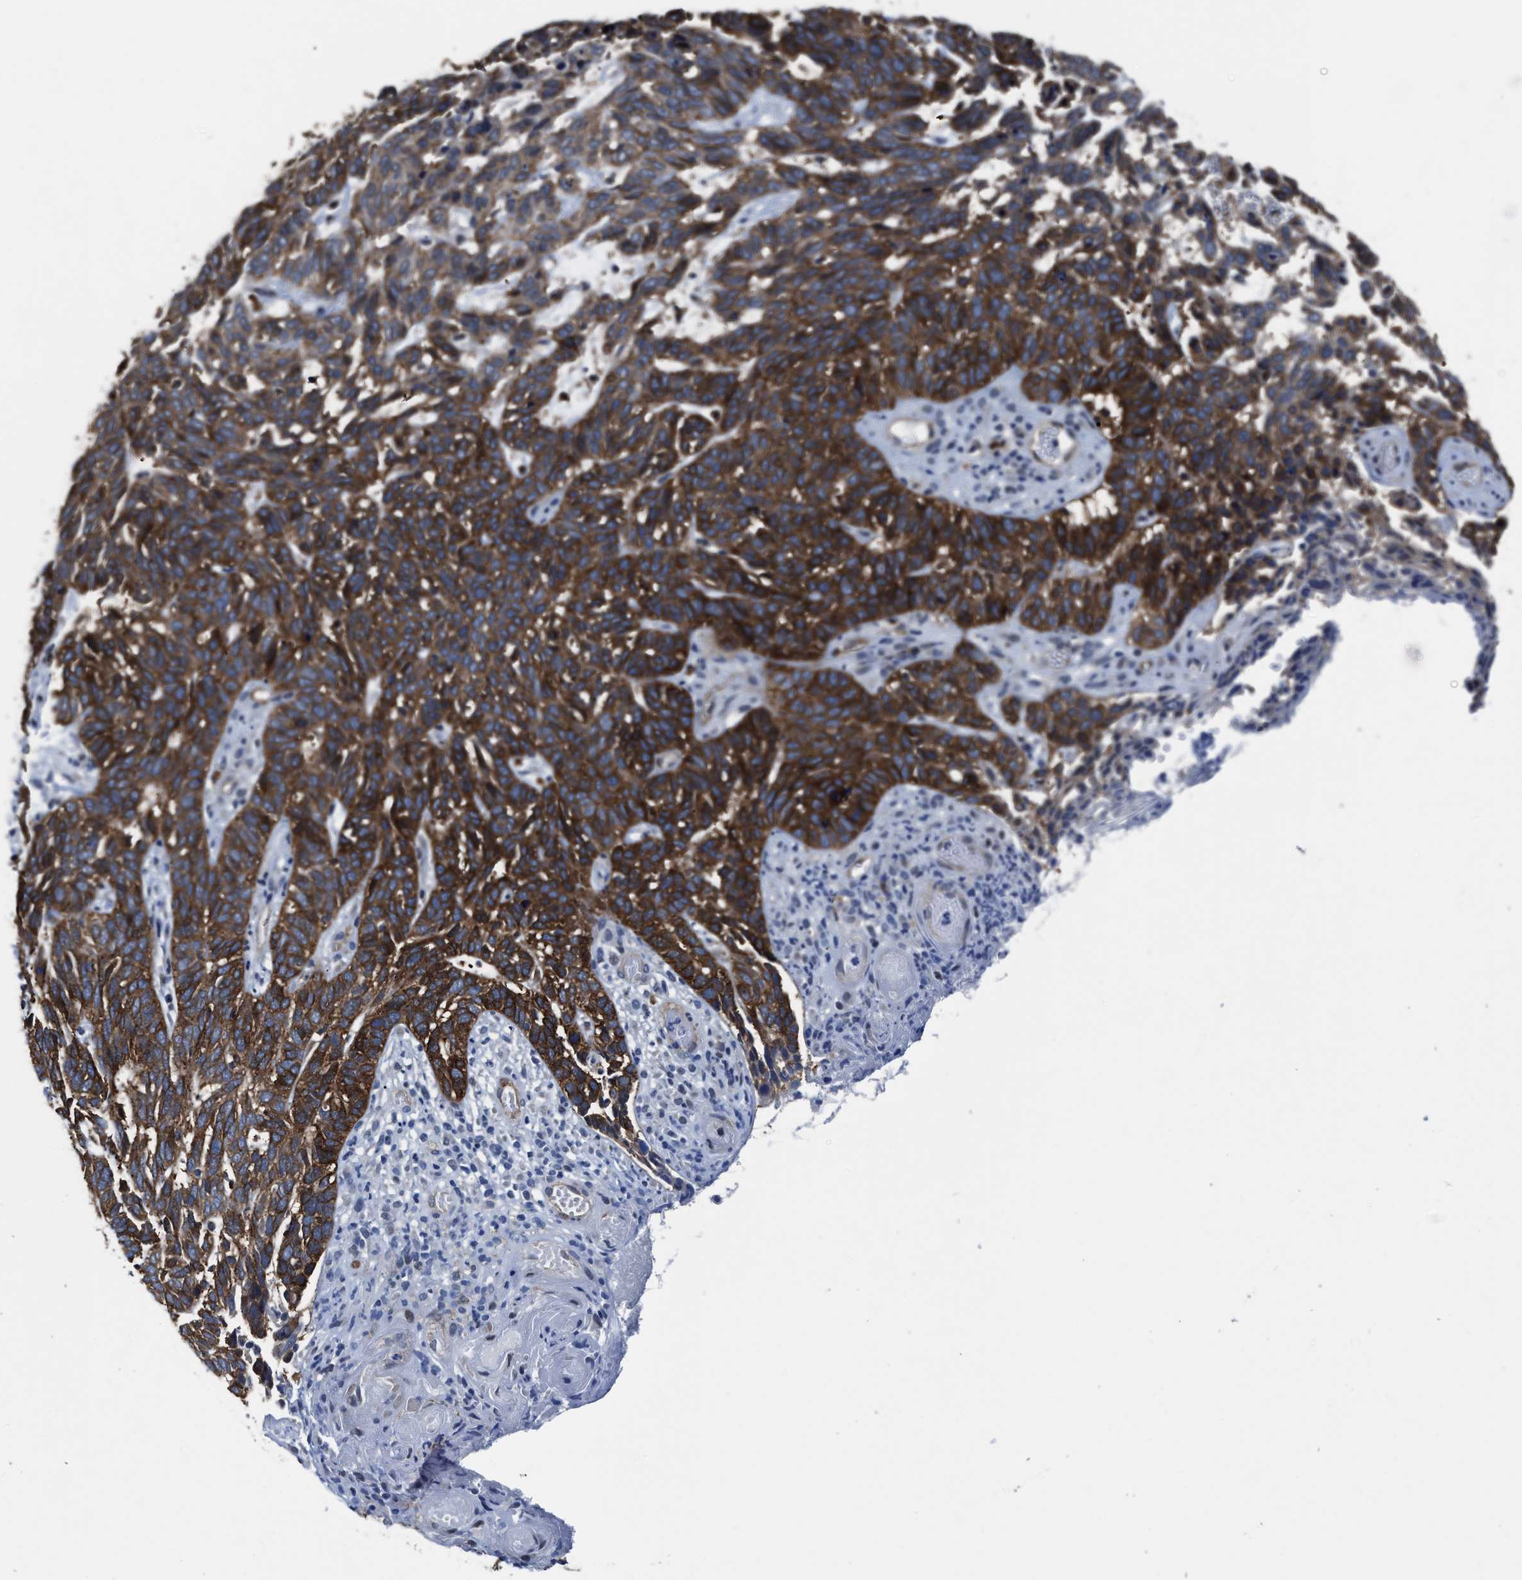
{"staining": {"intensity": "strong", "quantity": ">75%", "location": "cytoplasmic/membranous"}, "tissue": "skin cancer", "cell_type": "Tumor cells", "image_type": "cancer", "snomed": [{"axis": "morphology", "description": "Basal cell carcinoma"}, {"axis": "topography", "description": "Skin"}], "caption": "Tumor cells exhibit high levels of strong cytoplasmic/membranous expression in approximately >75% of cells in human basal cell carcinoma (skin).", "gene": "MARCKSL1", "patient": {"sex": "male", "age": 87}}